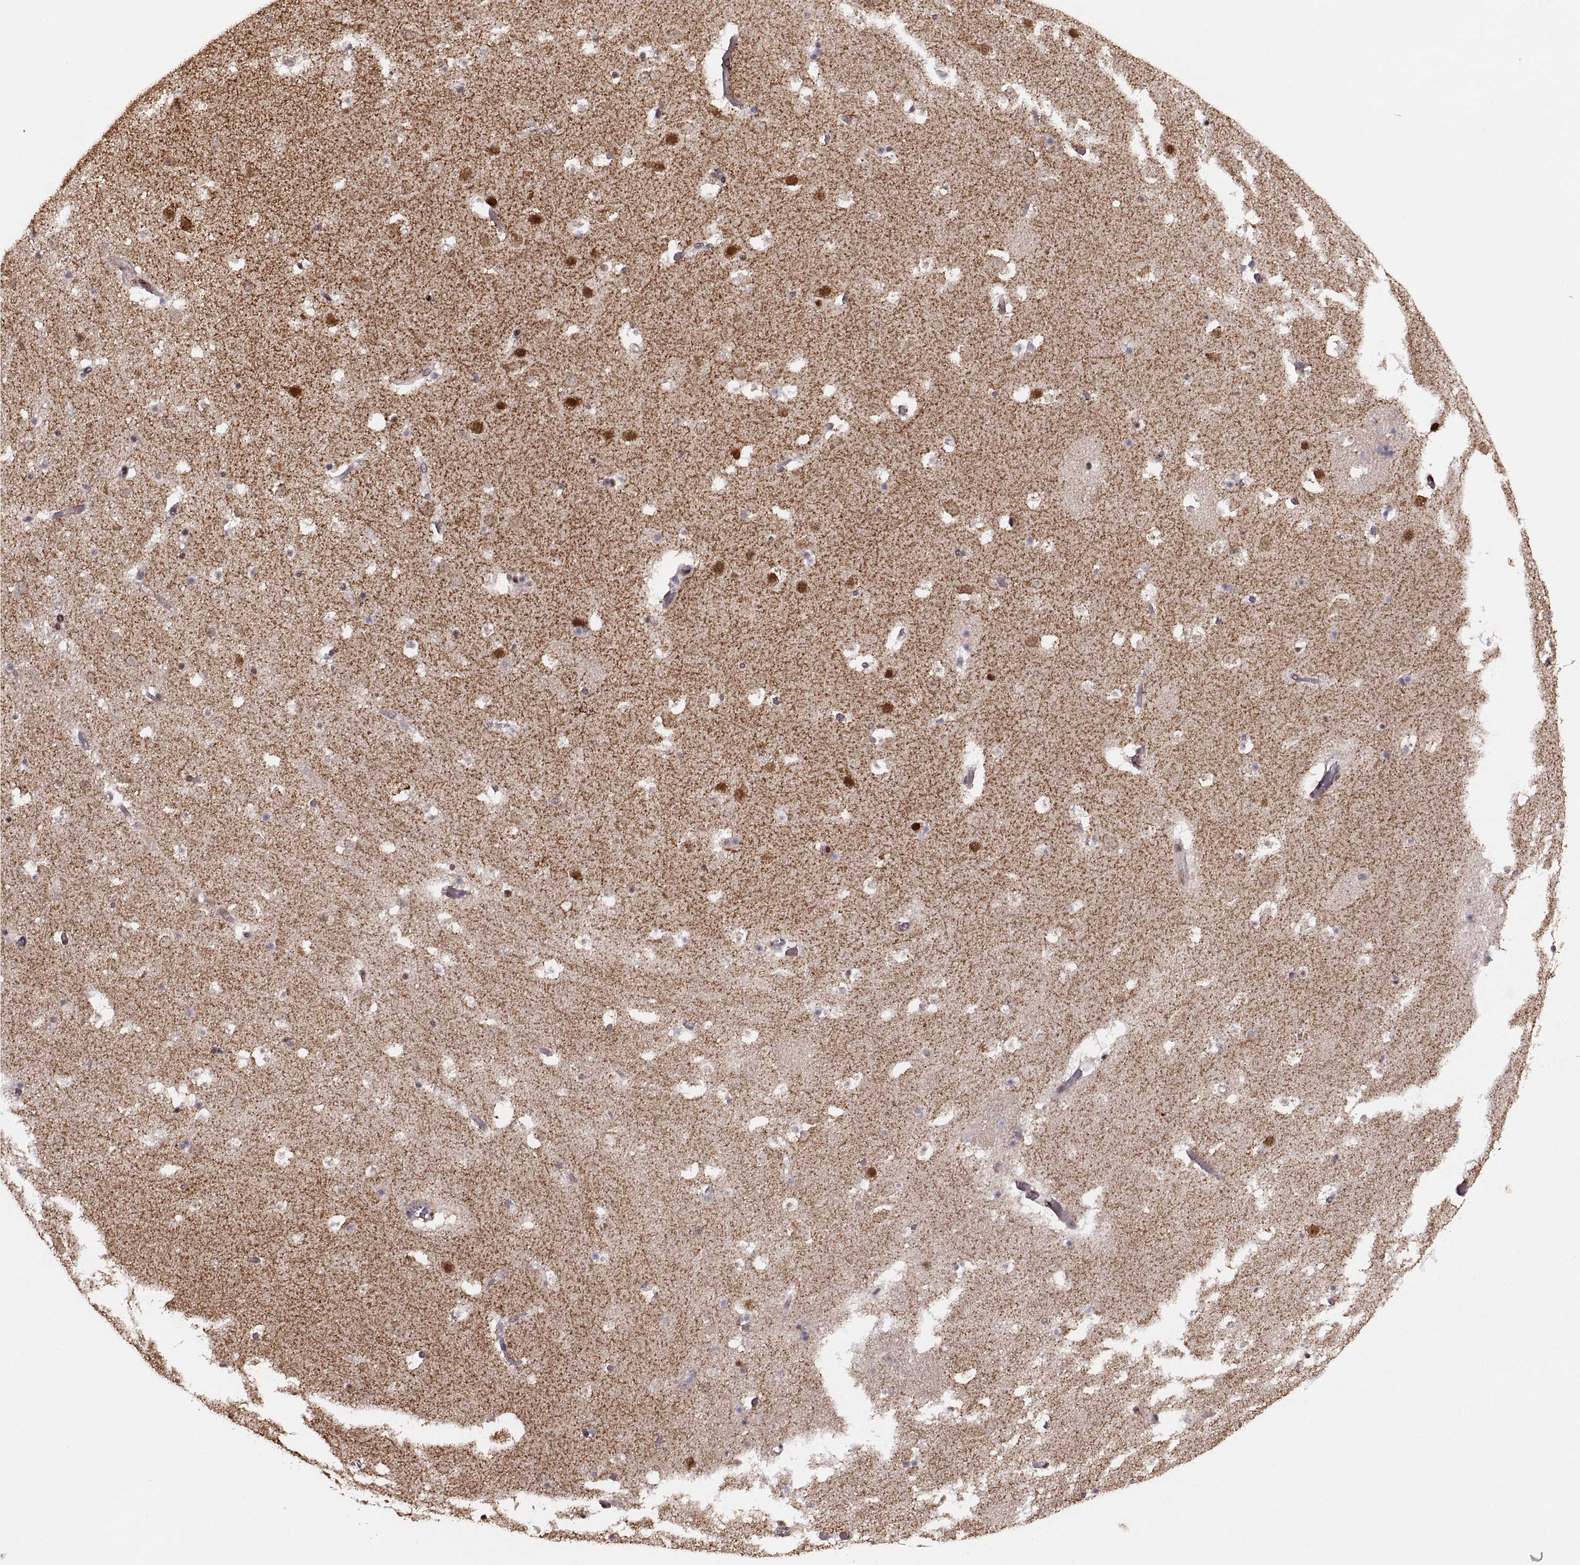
{"staining": {"intensity": "moderate", "quantity": "<25%", "location": "nuclear"}, "tissue": "caudate", "cell_type": "Glial cells", "image_type": "normal", "snomed": [{"axis": "morphology", "description": "Normal tissue, NOS"}, {"axis": "topography", "description": "Lateral ventricle wall"}], "caption": "IHC staining of benign caudate, which reveals low levels of moderate nuclear expression in approximately <25% of glial cells indicating moderate nuclear protein positivity. The staining was performed using DAB (3,3'-diaminobenzidine) (brown) for protein detection and nuclei were counterstained in hematoxylin (blue).", "gene": "RFT1", "patient": {"sex": "female", "age": 42}}